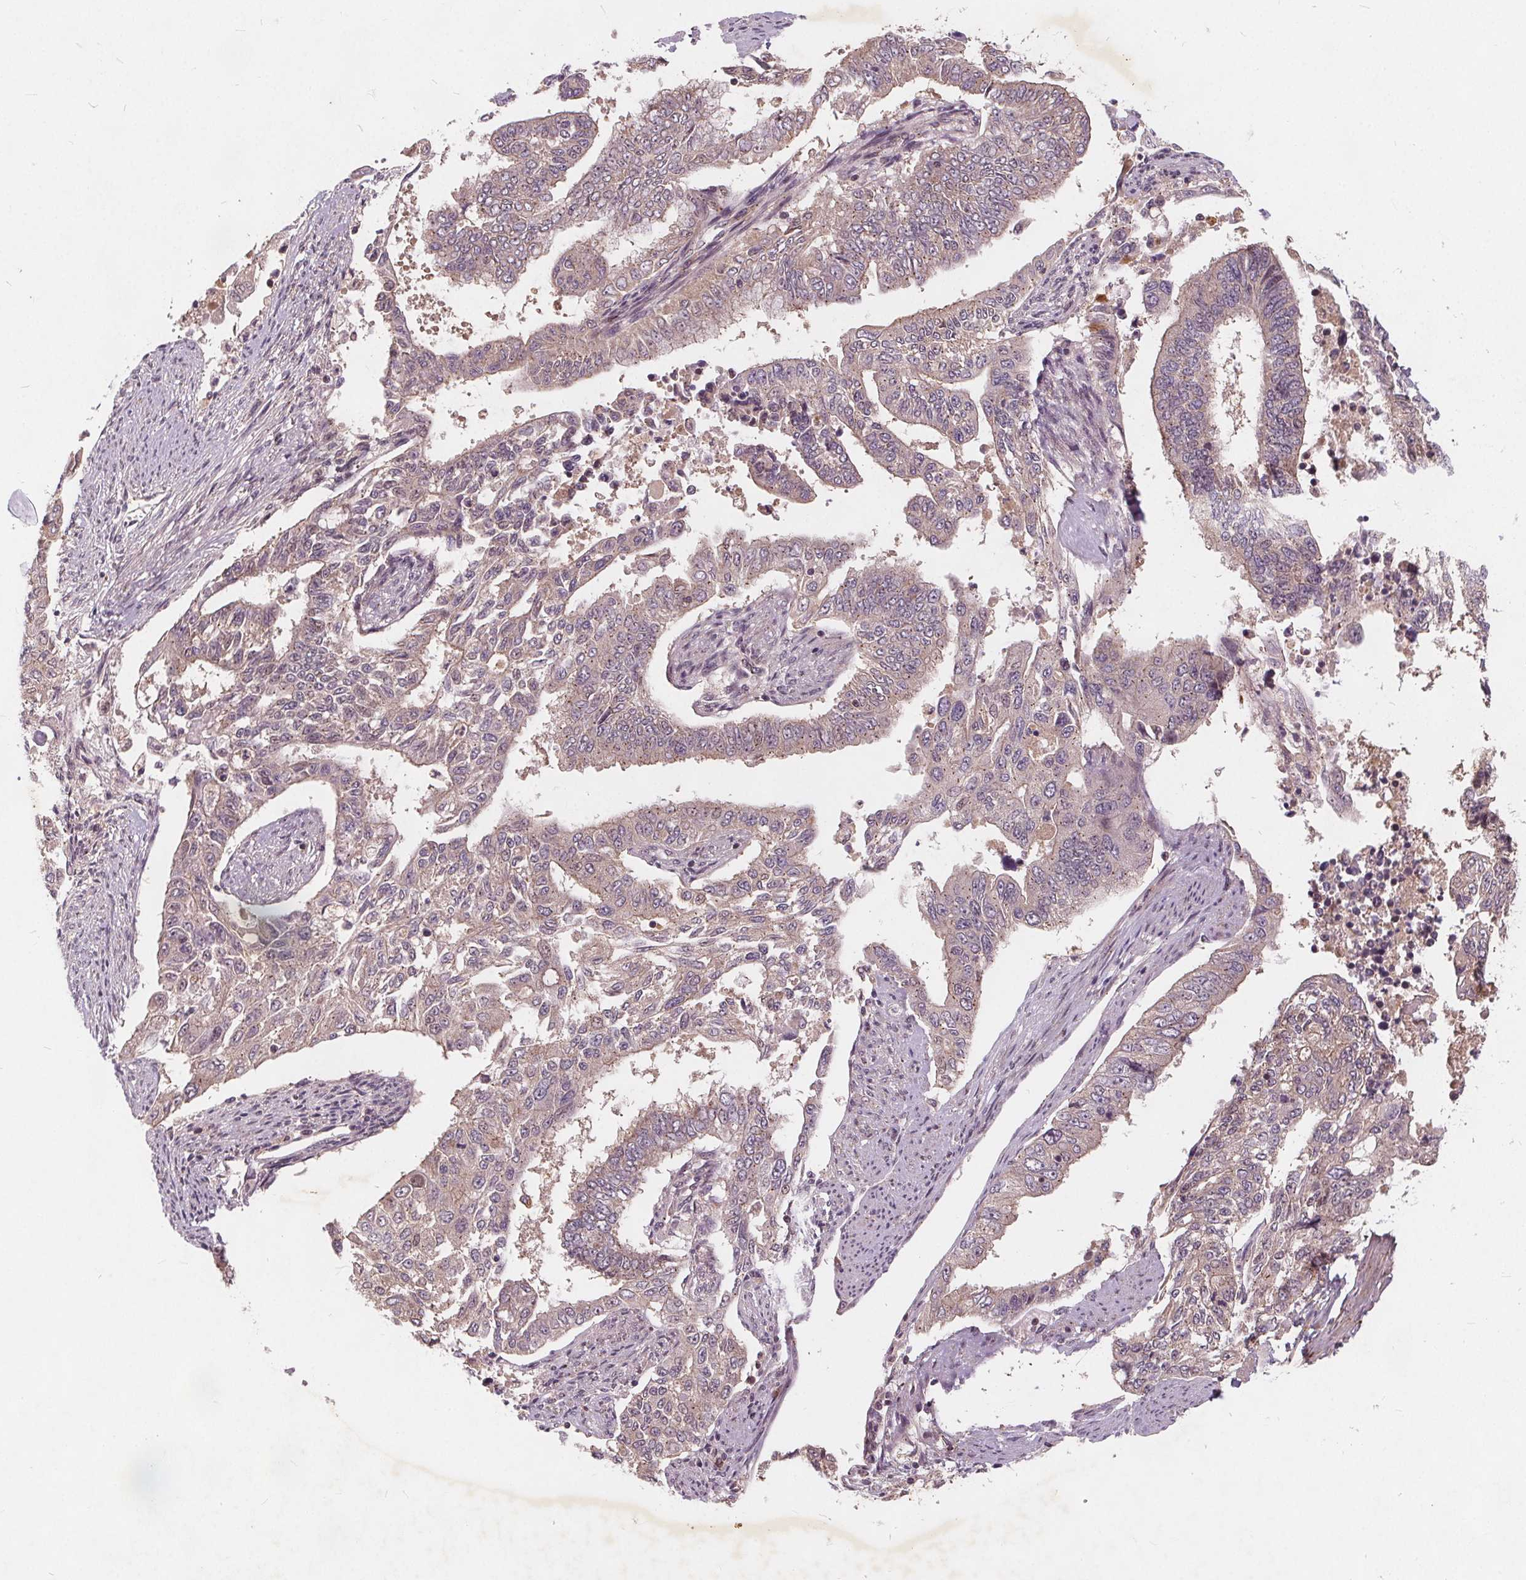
{"staining": {"intensity": "negative", "quantity": "none", "location": "none"}, "tissue": "endometrial cancer", "cell_type": "Tumor cells", "image_type": "cancer", "snomed": [{"axis": "morphology", "description": "Adenocarcinoma, NOS"}, {"axis": "topography", "description": "Uterus"}], "caption": "Immunohistochemistry (IHC) image of human endometrial adenocarcinoma stained for a protein (brown), which exhibits no staining in tumor cells.", "gene": "CSNK1G2", "patient": {"sex": "female", "age": 59}}